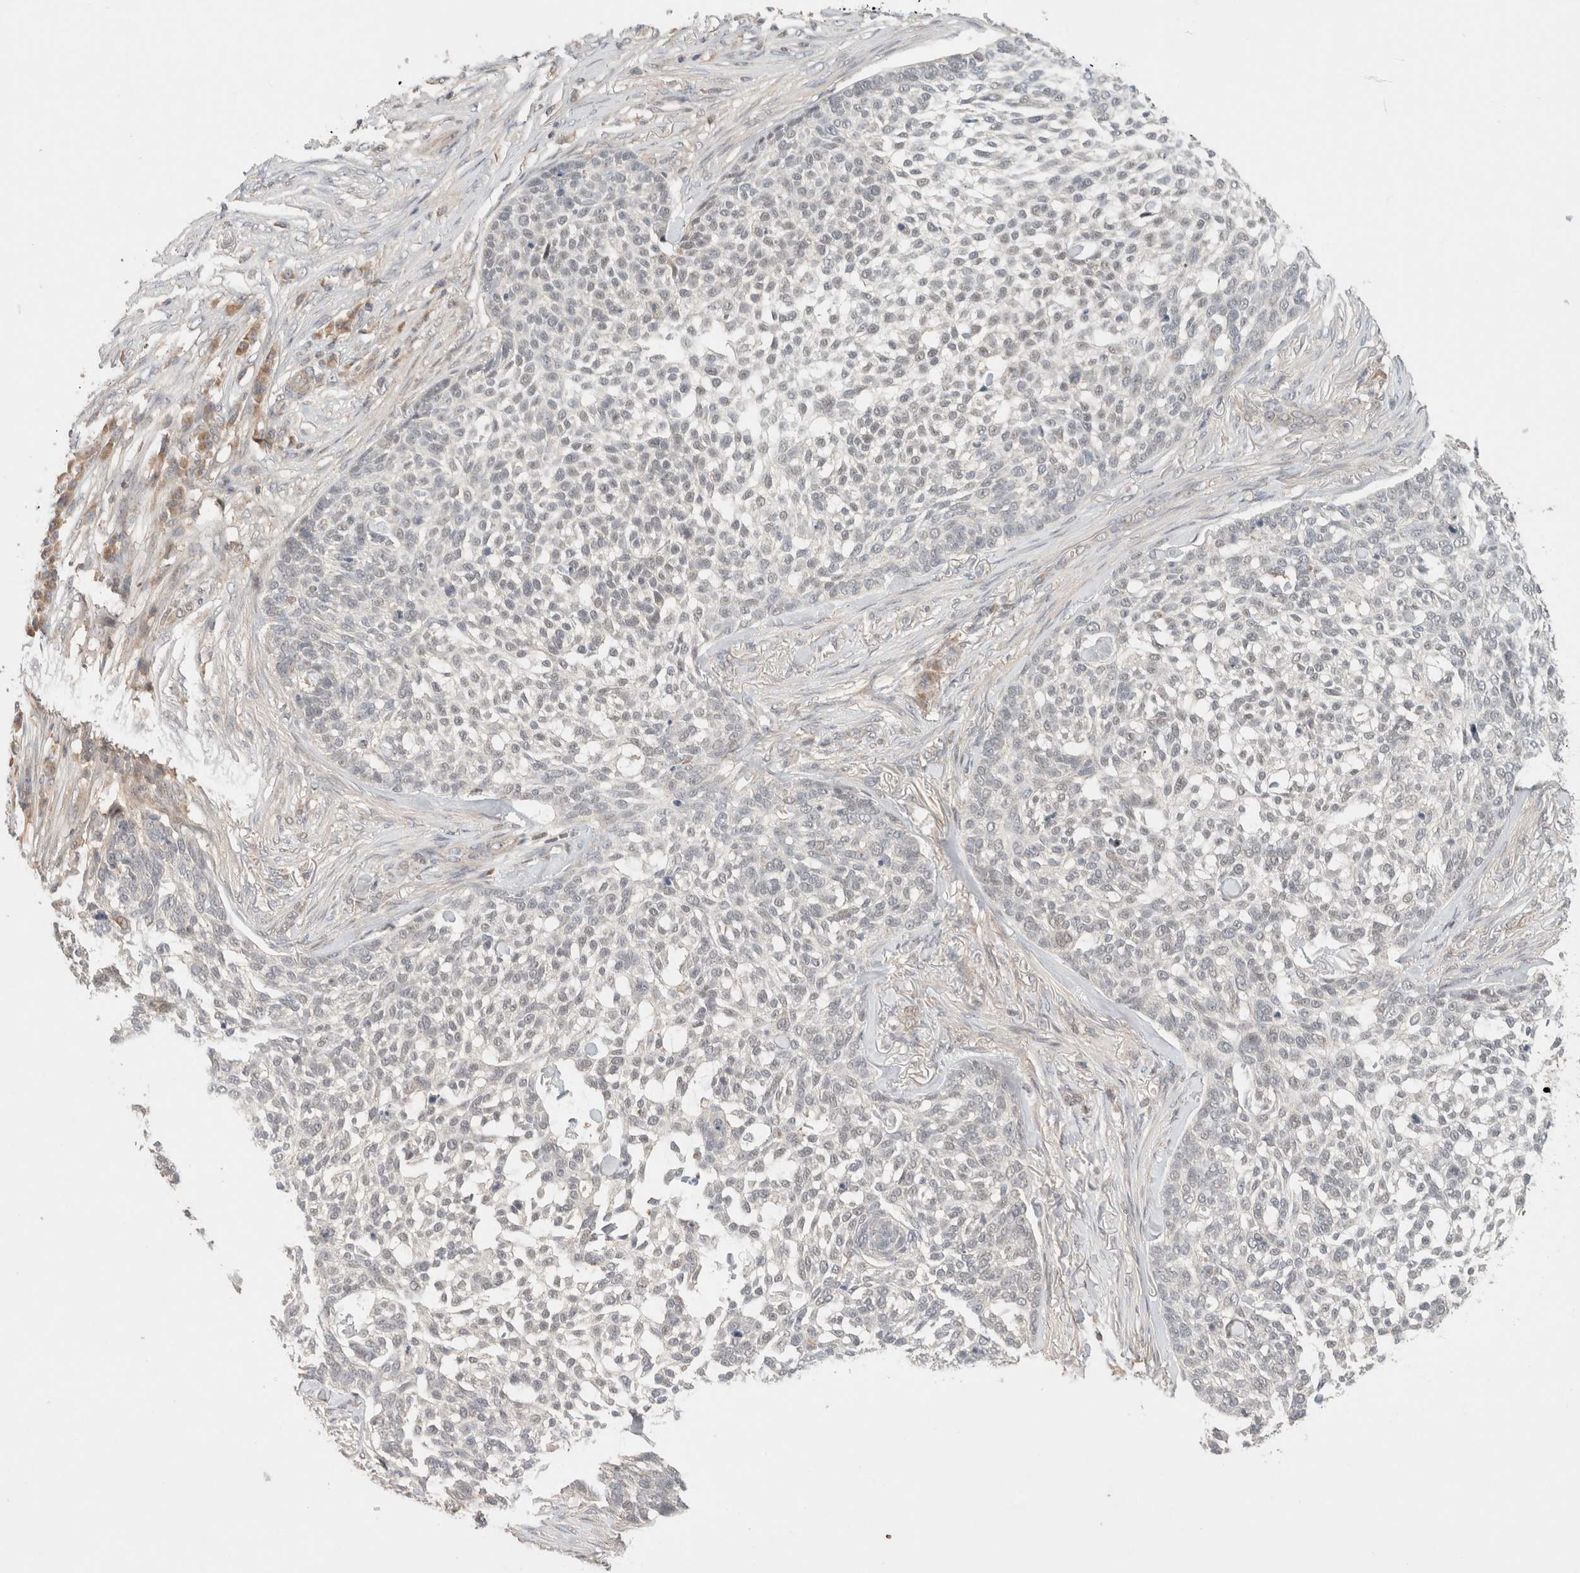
{"staining": {"intensity": "negative", "quantity": "none", "location": "none"}, "tissue": "skin cancer", "cell_type": "Tumor cells", "image_type": "cancer", "snomed": [{"axis": "morphology", "description": "Basal cell carcinoma"}, {"axis": "topography", "description": "Skin"}], "caption": "Immunohistochemical staining of basal cell carcinoma (skin) shows no significant expression in tumor cells.", "gene": "MRM3", "patient": {"sex": "female", "age": 64}}